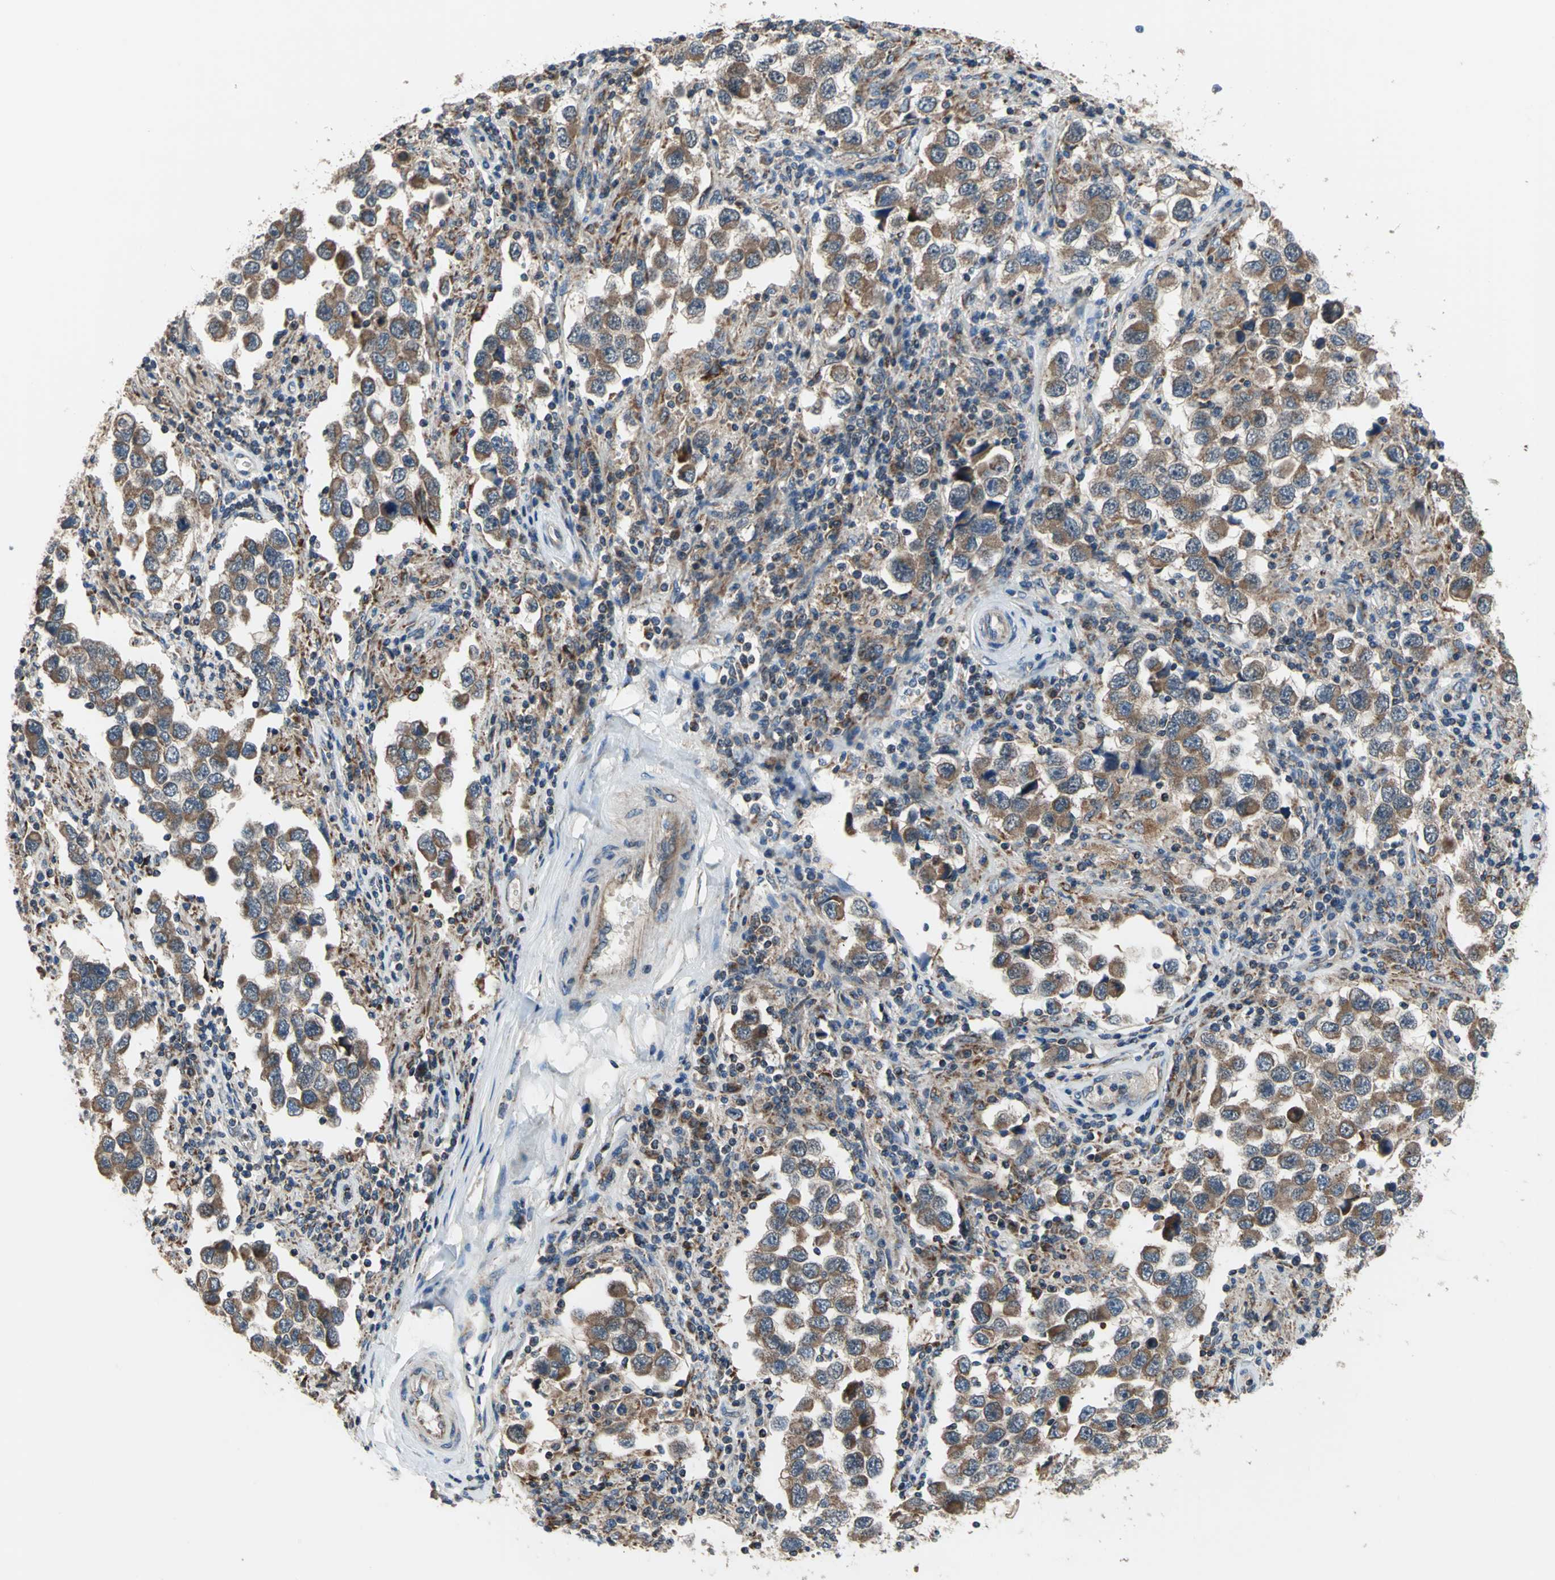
{"staining": {"intensity": "moderate", "quantity": ">75%", "location": "cytoplasmic/membranous"}, "tissue": "testis cancer", "cell_type": "Tumor cells", "image_type": "cancer", "snomed": [{"axis": "morphology", "description": "Carcinoma, Embryonal, NOS"}, {"axis": "topography", "description": "Testis"}], "caption": "Immunohistochemical staining of embryonal carcinoma (testis) reveals medium levels of moderate cytoplasmic/membranous protein staining in about >75% of tumor cells. (DAB (3,3'-diaminobenzidine) IHC, brown staining for protein, blue staining for nuclei).", "gene": "TRAK1", "patient": {"sex": "male", "age": 21}}